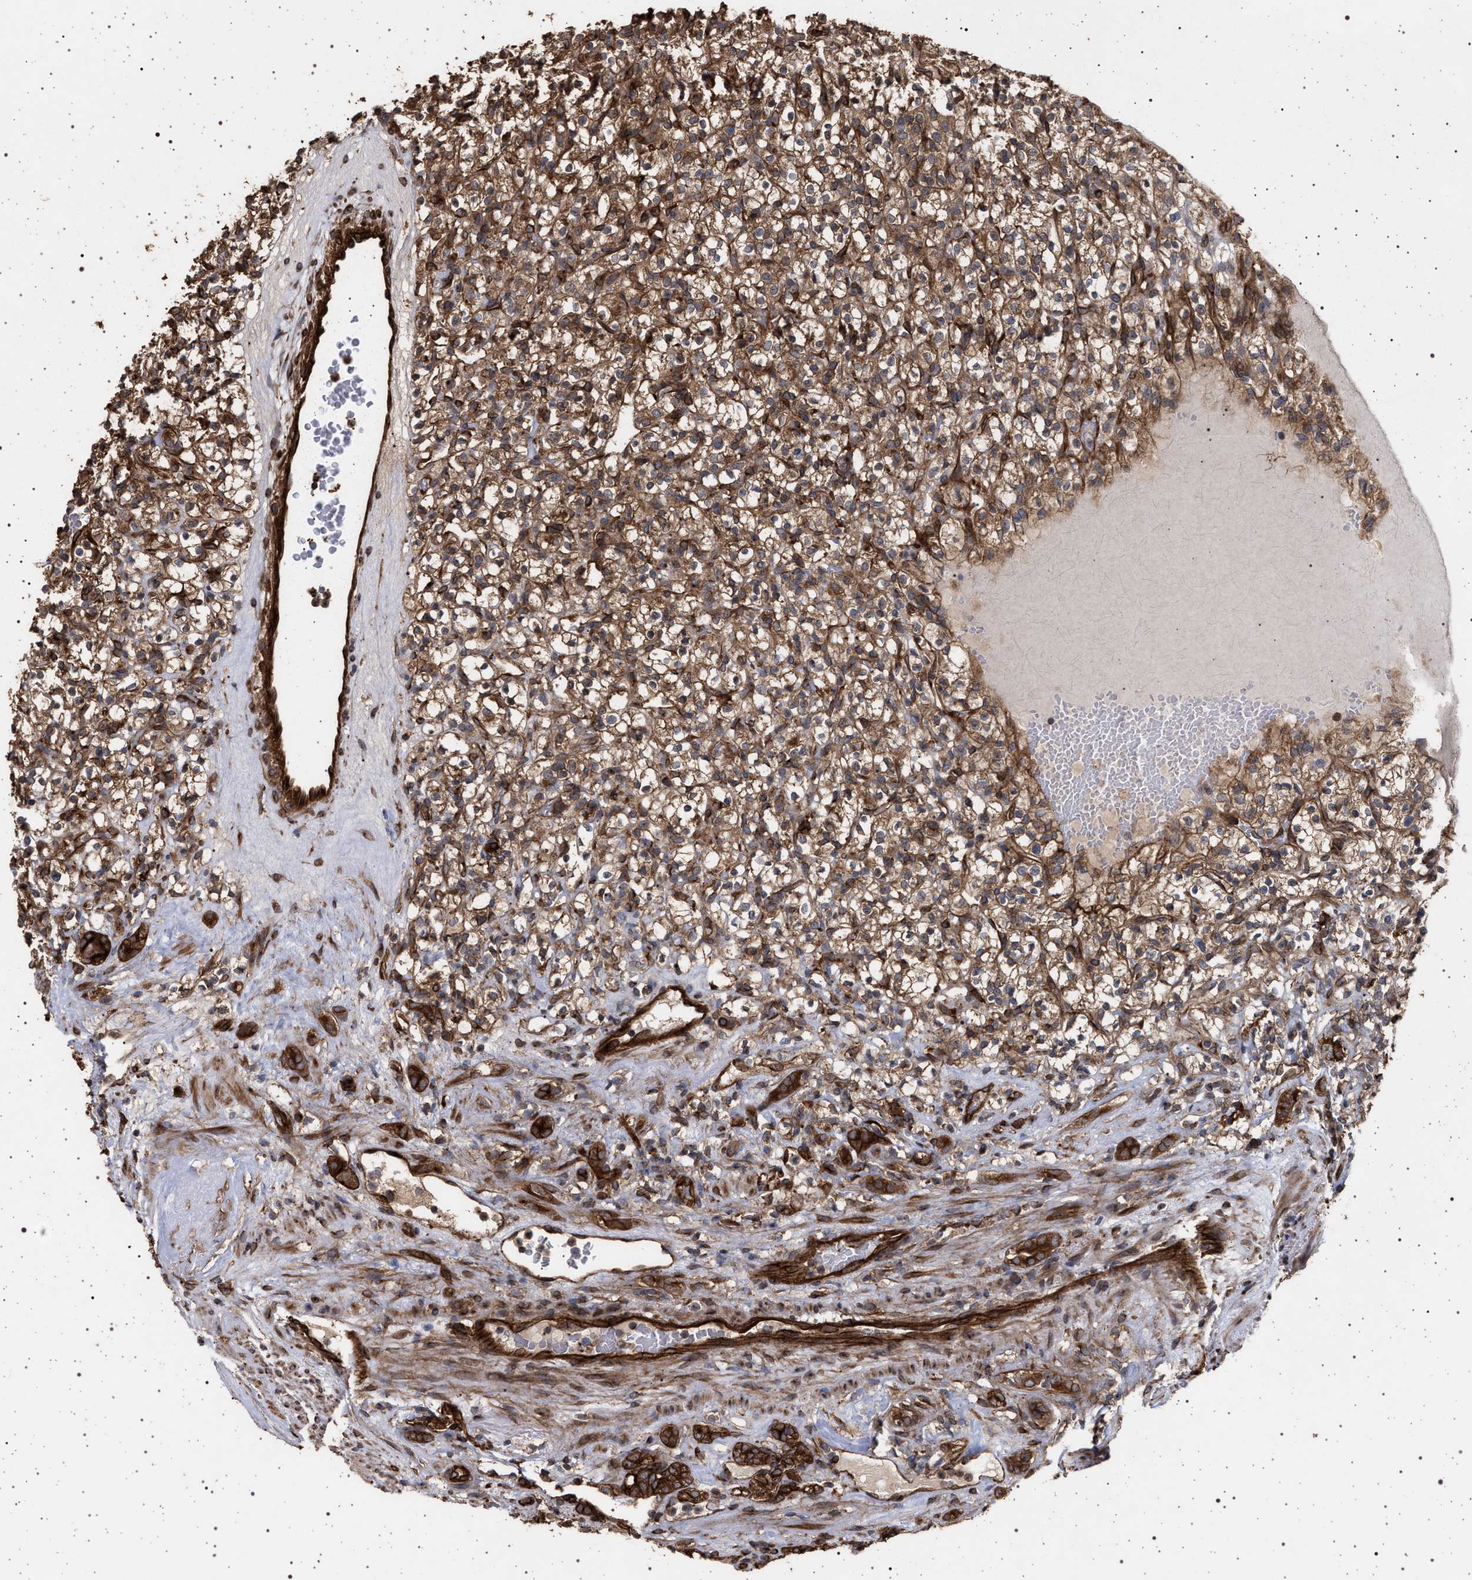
{"staining": {"intensity": "moderate", "quantity": ">75%", "location": "cytoplasmic/membranous"}, "tissue": "renal cancer", "cell_type": "Tumor cells", "image_type": "cancer", "snomed": [{"axis": "morphology", "description": "Normal tissue, NOS"}, {"axis": "morphology", "description": "Adenocarcinoma, NOS"}, {"axis": "topography", "description": "Kidney"}], "caption": "Immunohistochemistry image of neoplastic tissue: human renal adenocarcinoma stained using immunohistochemistry shows medium levels of moderate protein expression localized specifically in the cytoplasmic/membranous of tumor cells, appearing as a cytoplasmic/membranous brown color.", "gene": "IFT20", "patient": {"sex": "female", "age": 72}}